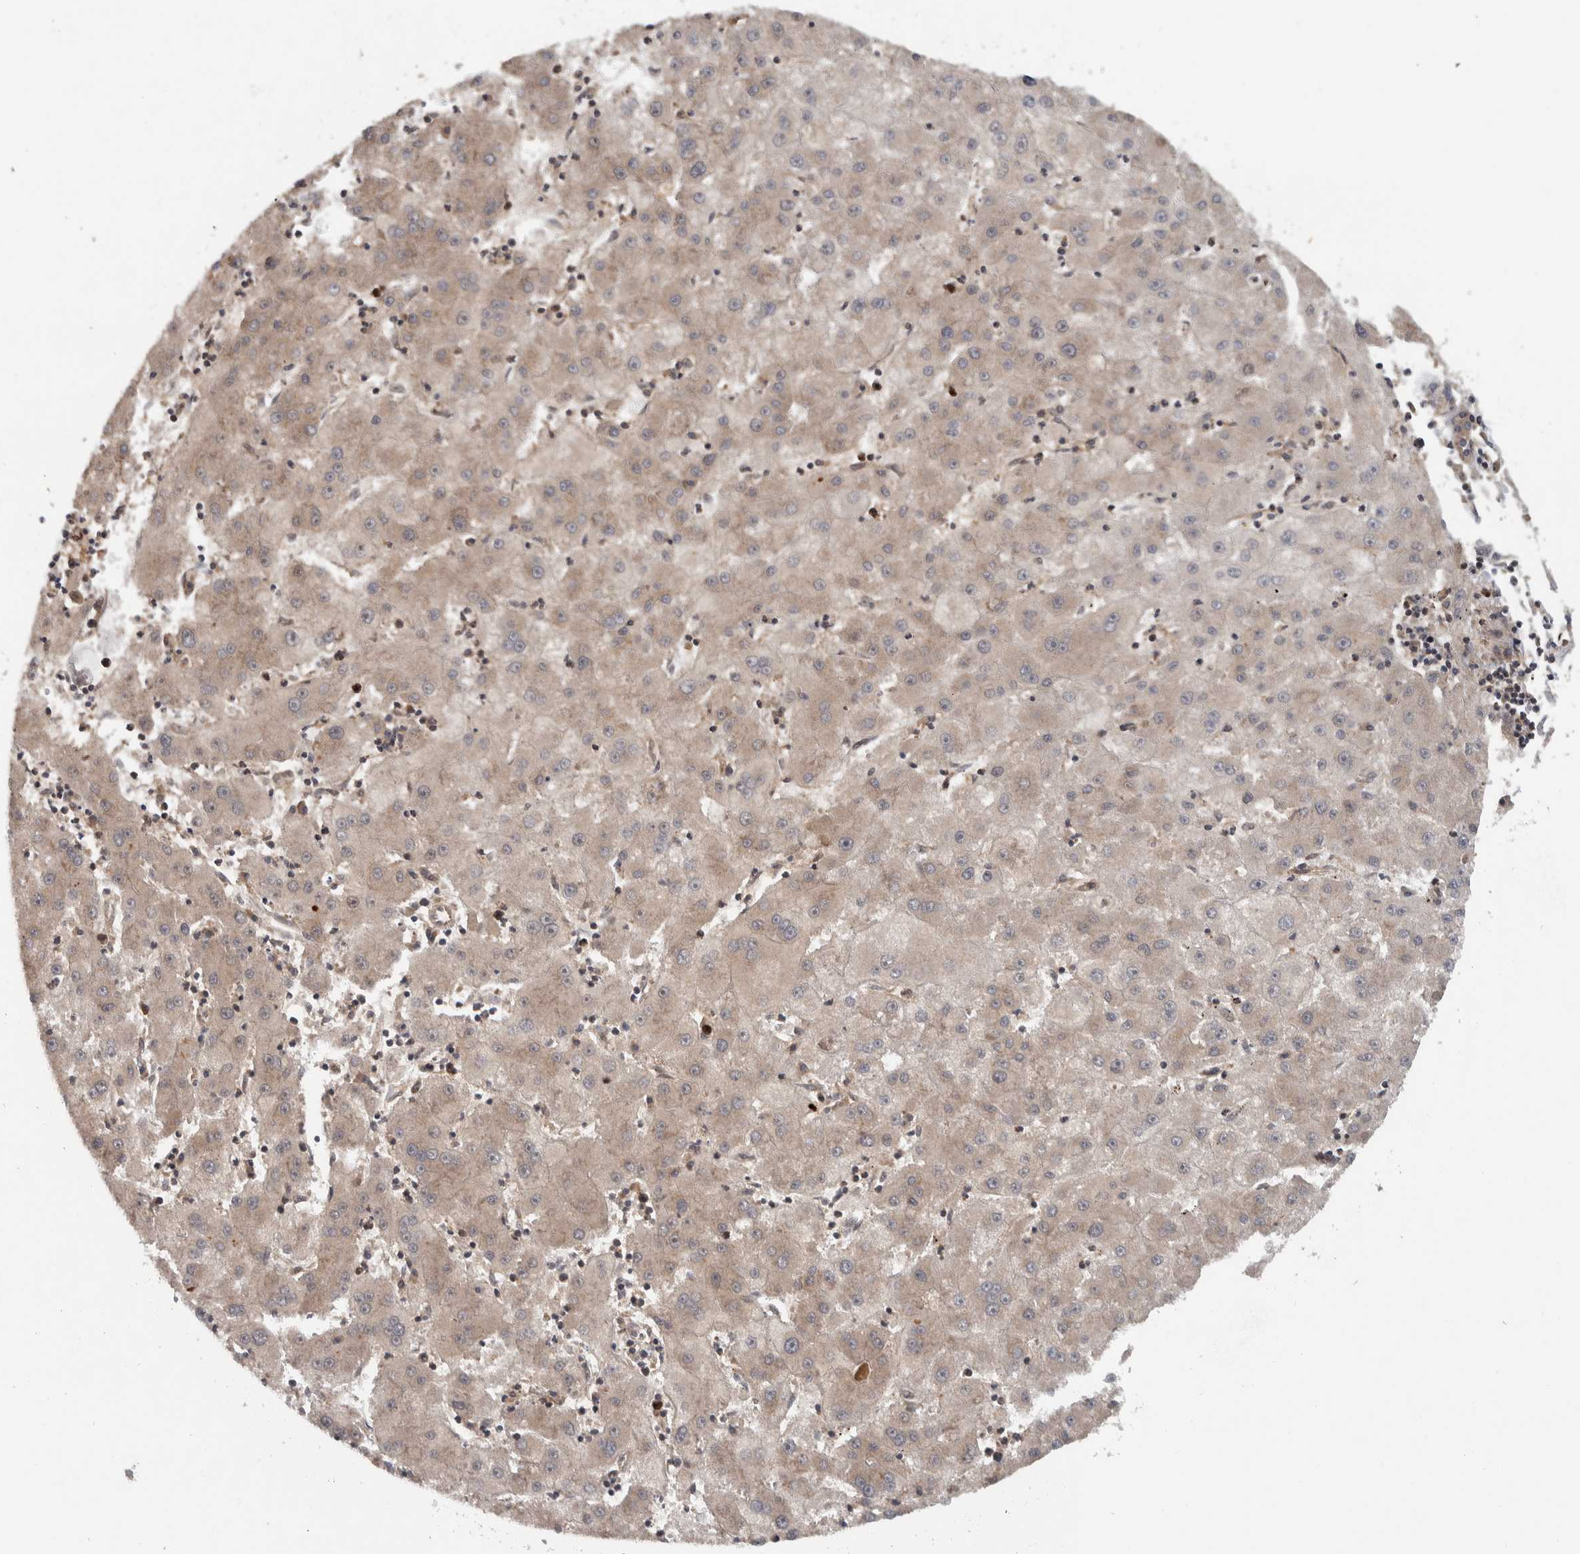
{"staining": {"intensity": "weak", "quantity": "25%-75%", "location": "cytoplasmic/membranous"}, "tissue": "liver cancer", "cell_type": "Tumor cells", "image_type": "cancer", "snomed": [{"axis": "morphology", "description": "Carcinoma, Hepatocellular, NOS"}, {"axis": "topography", "description": "Liver"}], "caption": "Liver cancer (hepatocellular carcinoma) stained with a protein marker demonstrates weak staining in tumor cells.", "gene": "RPS6KA4", "patient": {"sex": "male", "age": 72}}